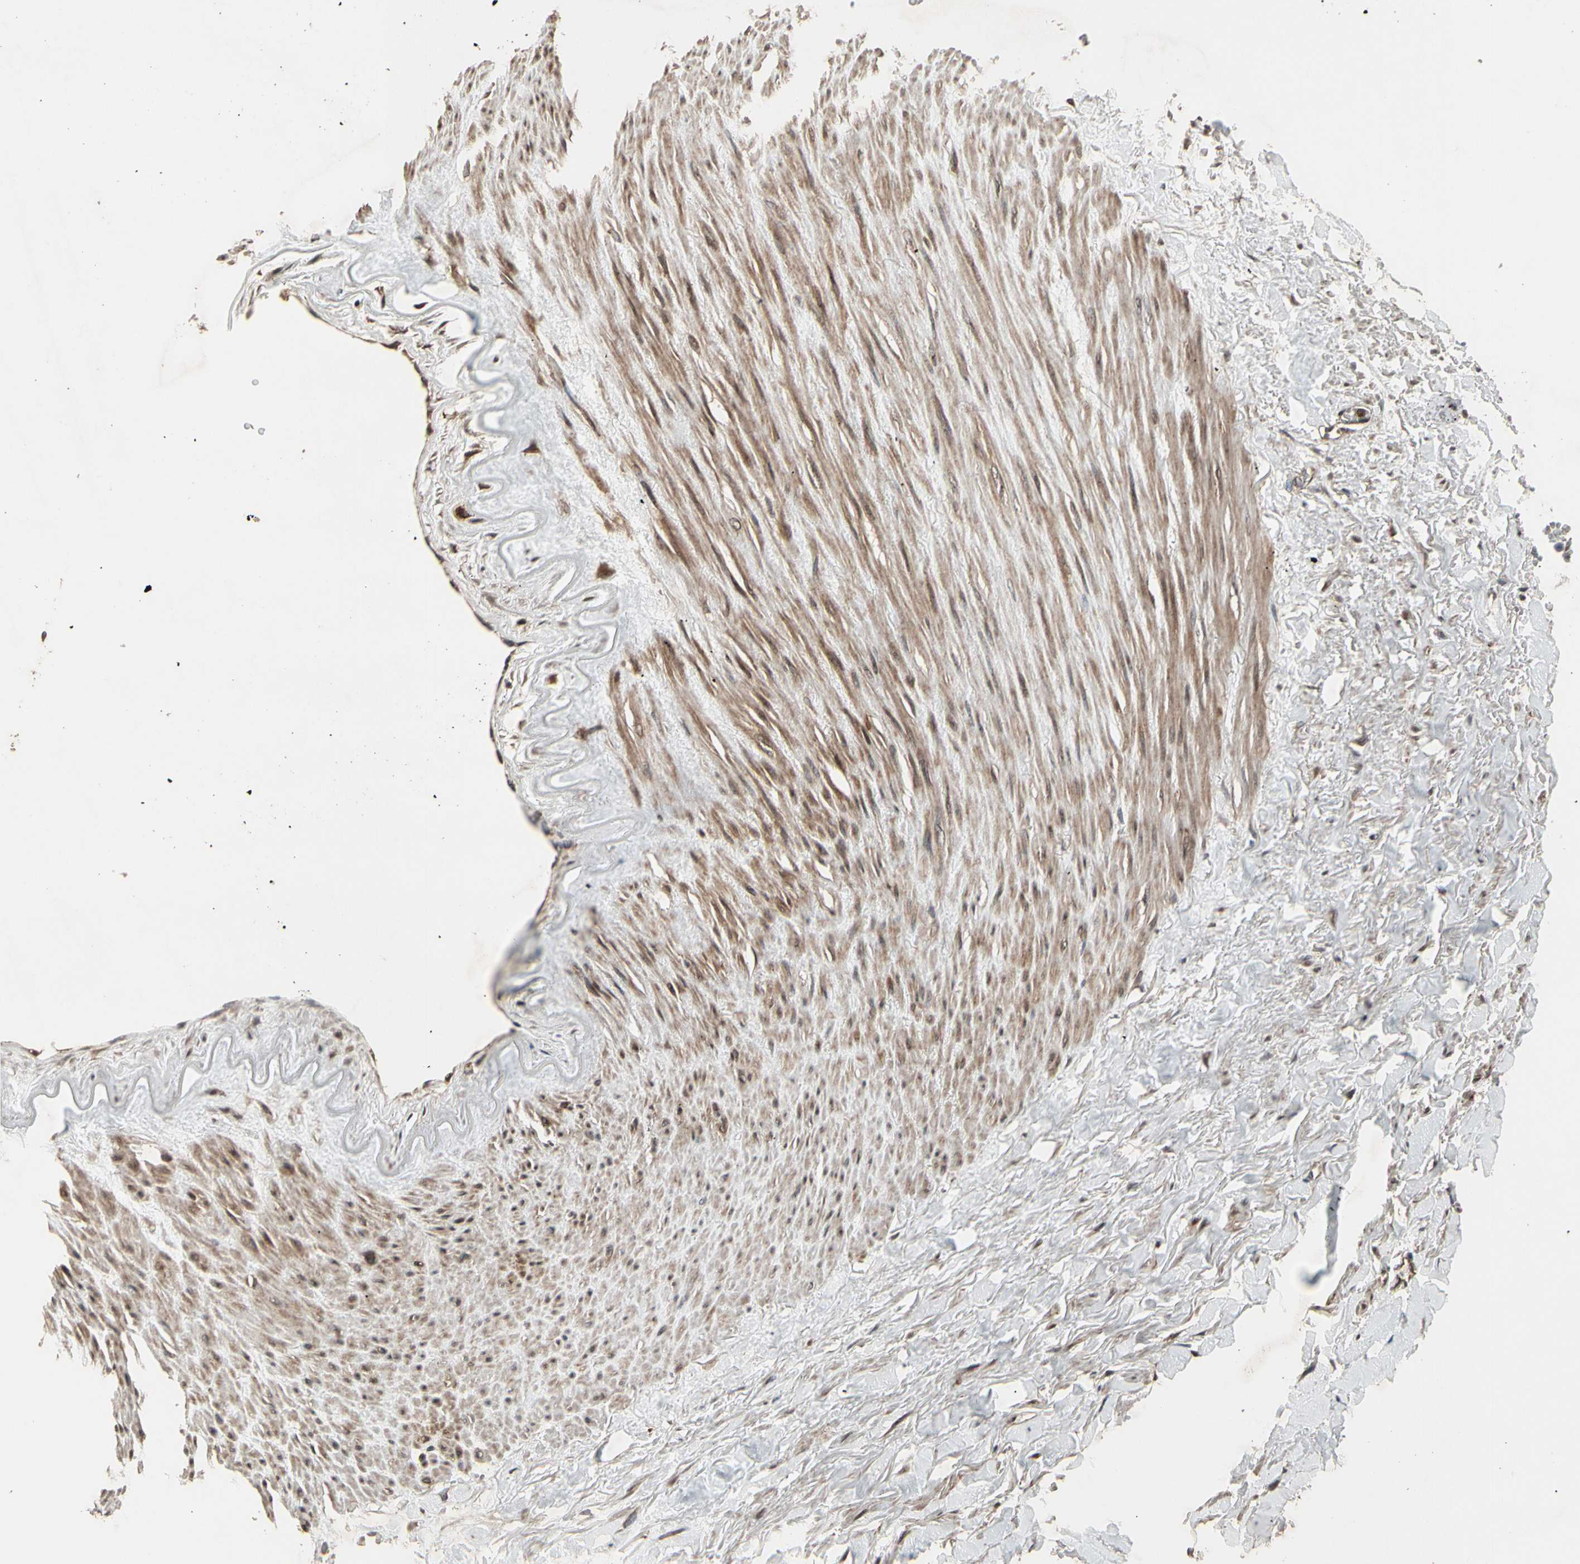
{"staining": {"intensity": "moderate", "quantity": ">75%", "location": "cytoplasmic/membranous"}, "tissue": "adipose tissue", "cell_type": "Adipocytes", "image_type": "normal", "snomed": [{"axis": "morphology", "description": "Normal tissue, NOS"}, {"axis": "topography", "description": "Adipose tissue"}, {"axis": "topography", "description": "Peripheral nerve tissue"}], "caption": "Protein staining reveals moderate cytoplasmic/membranous staining in about >75% of adipocytes in unremarkable adipose tissue.", "gene": "CSF1R", "patient": {"sex": "male", "age": 52}}